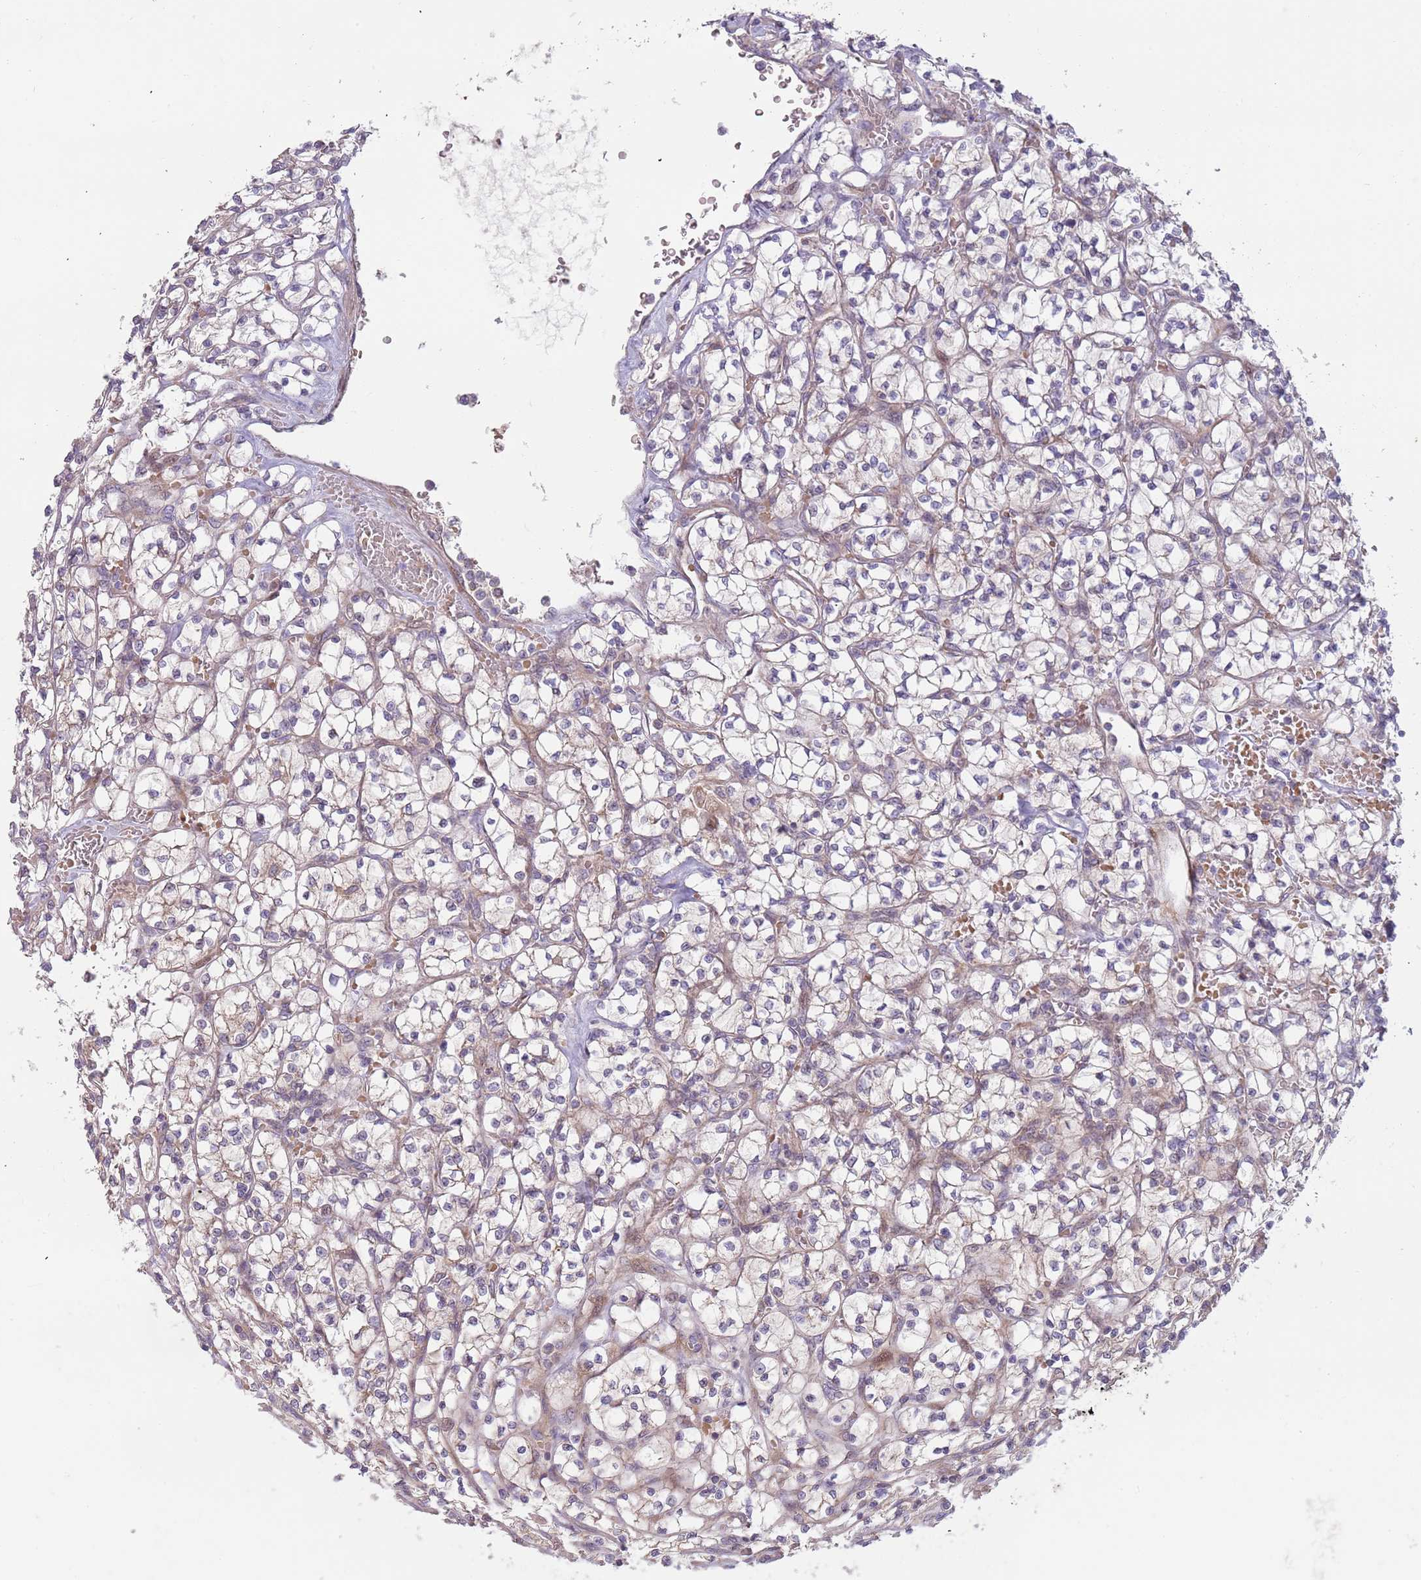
{"staining": {"intensity": "weak", "quantity": "<25%", "location": "cytoplasmic/membranous"}, "tissue": "renal cancer", "cell_type": "Tumor cells", "image_type": "cancer", "snomed": [{"axis": "morphology", "description": "Adenocarcinoma, NOS"}, {"axis": "topography", "description": "Kidney"}], "caption": "This image is of renal cancer (adenocarcinoma) stained with immunohistochemistry to label a protein in brown with the nuclei are counter-stained blue. There is no expression in tumor cells.", "gene": "TRAPPC6B", "patient": {"sex": "female", "age": 64}}